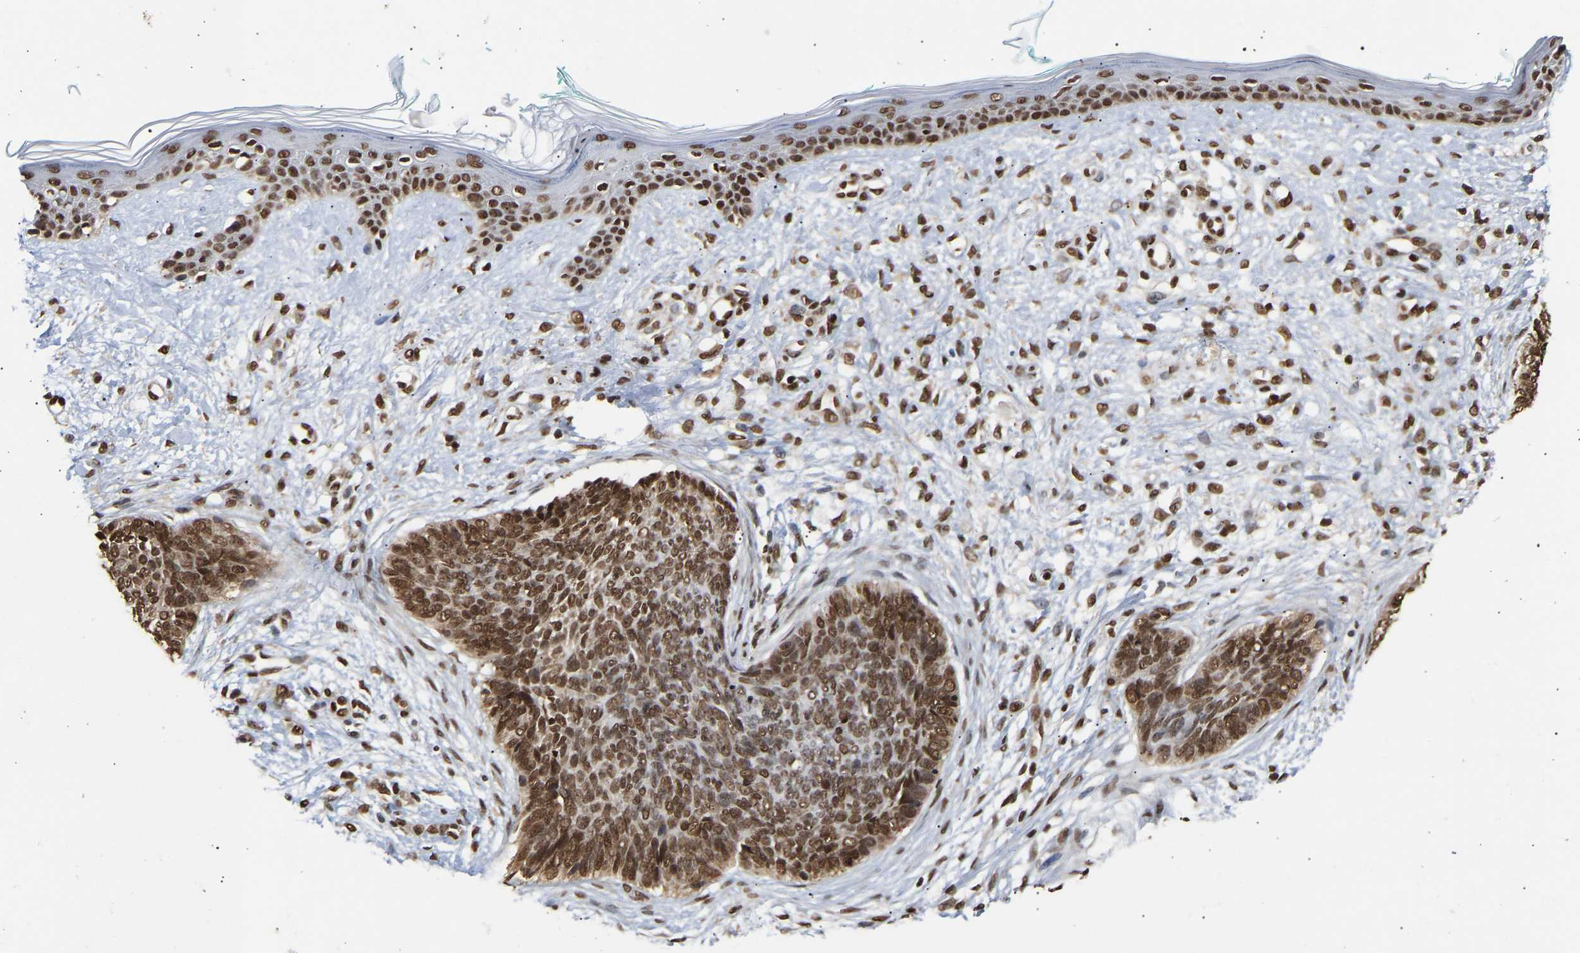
{"staining": {"intensity": "strong", "quantity": ">75%", "location": "nuclear"}, "tissue": "skin cancer", "cell_type": "Tumor cells", "image_type": "cancer", "snomed": [{"axis": "morphology", "description": "Basal cell carcinoma"}, {"axis": "topography", "description": "Skin"}], "caption": "Strong nuclear staining for a protein is identified in about >75% of tumor cells of skin basal cell carcinoma using immunohistochemistry.", "gene": "PSIP1", "patient": {"sex": "female", "age": 84}}